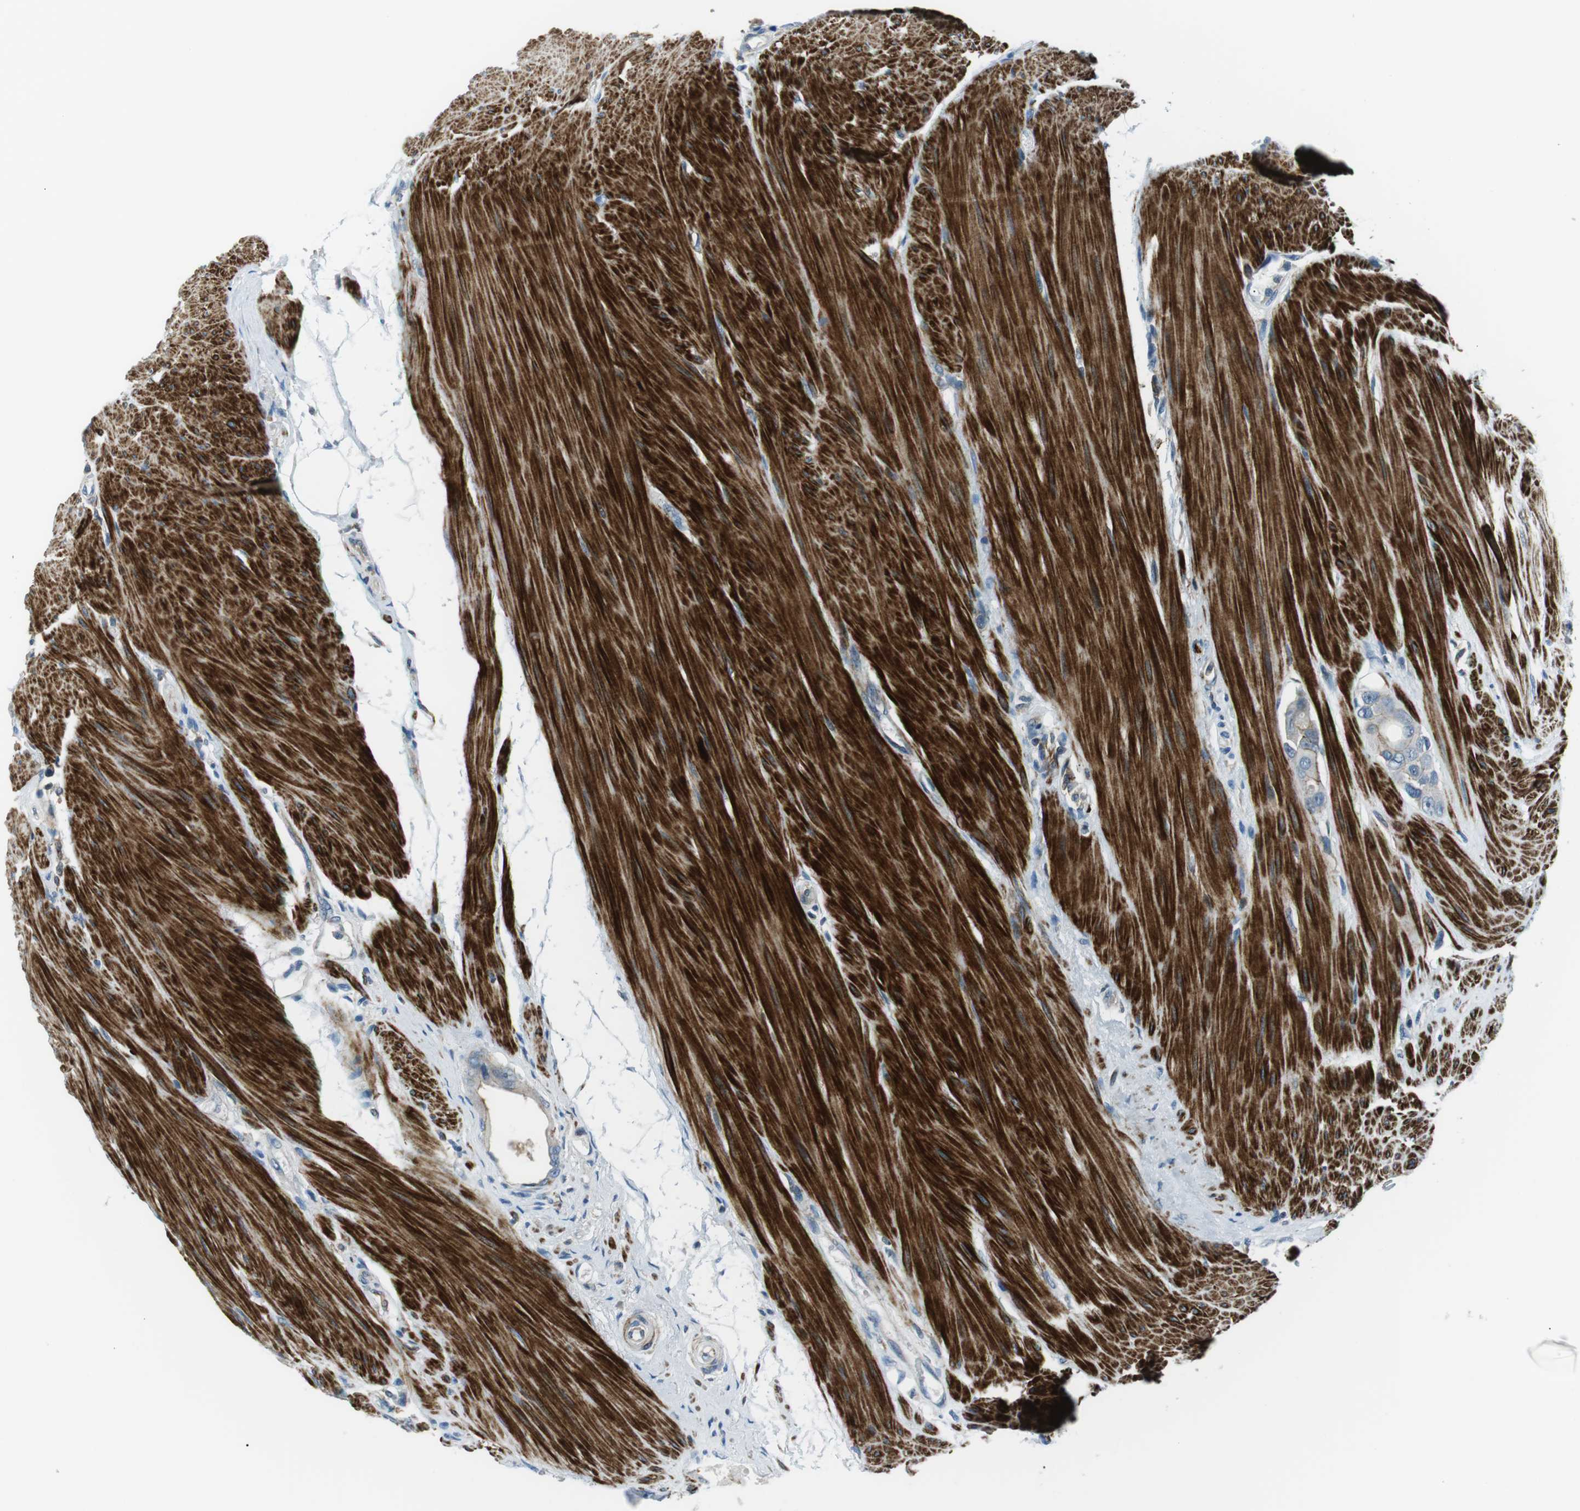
{"staining": {"intensity": "weak", "quantity": "<25%", "location": "cytoplasmic/membranous"}, "tissue": "colorectal cancer", "cell_type": "Tumor cells", "image_type": "cancer", "snomed": [{"axis": "morphology", "description": "Adenocarcinoma, NOS"}, {"axis": "topography", "description": "Rectum"}], "caption": "This image is of colorectal cancer stained with immunohistochemistry to label a protein in brown with the nuclei are counter-stained blue. There is no staining in tumor cells. (Stains: DAB IHC with hematoxylin counter stain, Microscopy: brightfield microscopy at high magnification).", "gene": "ARVCF", "patient": {"sex": "male", "age": 51}}